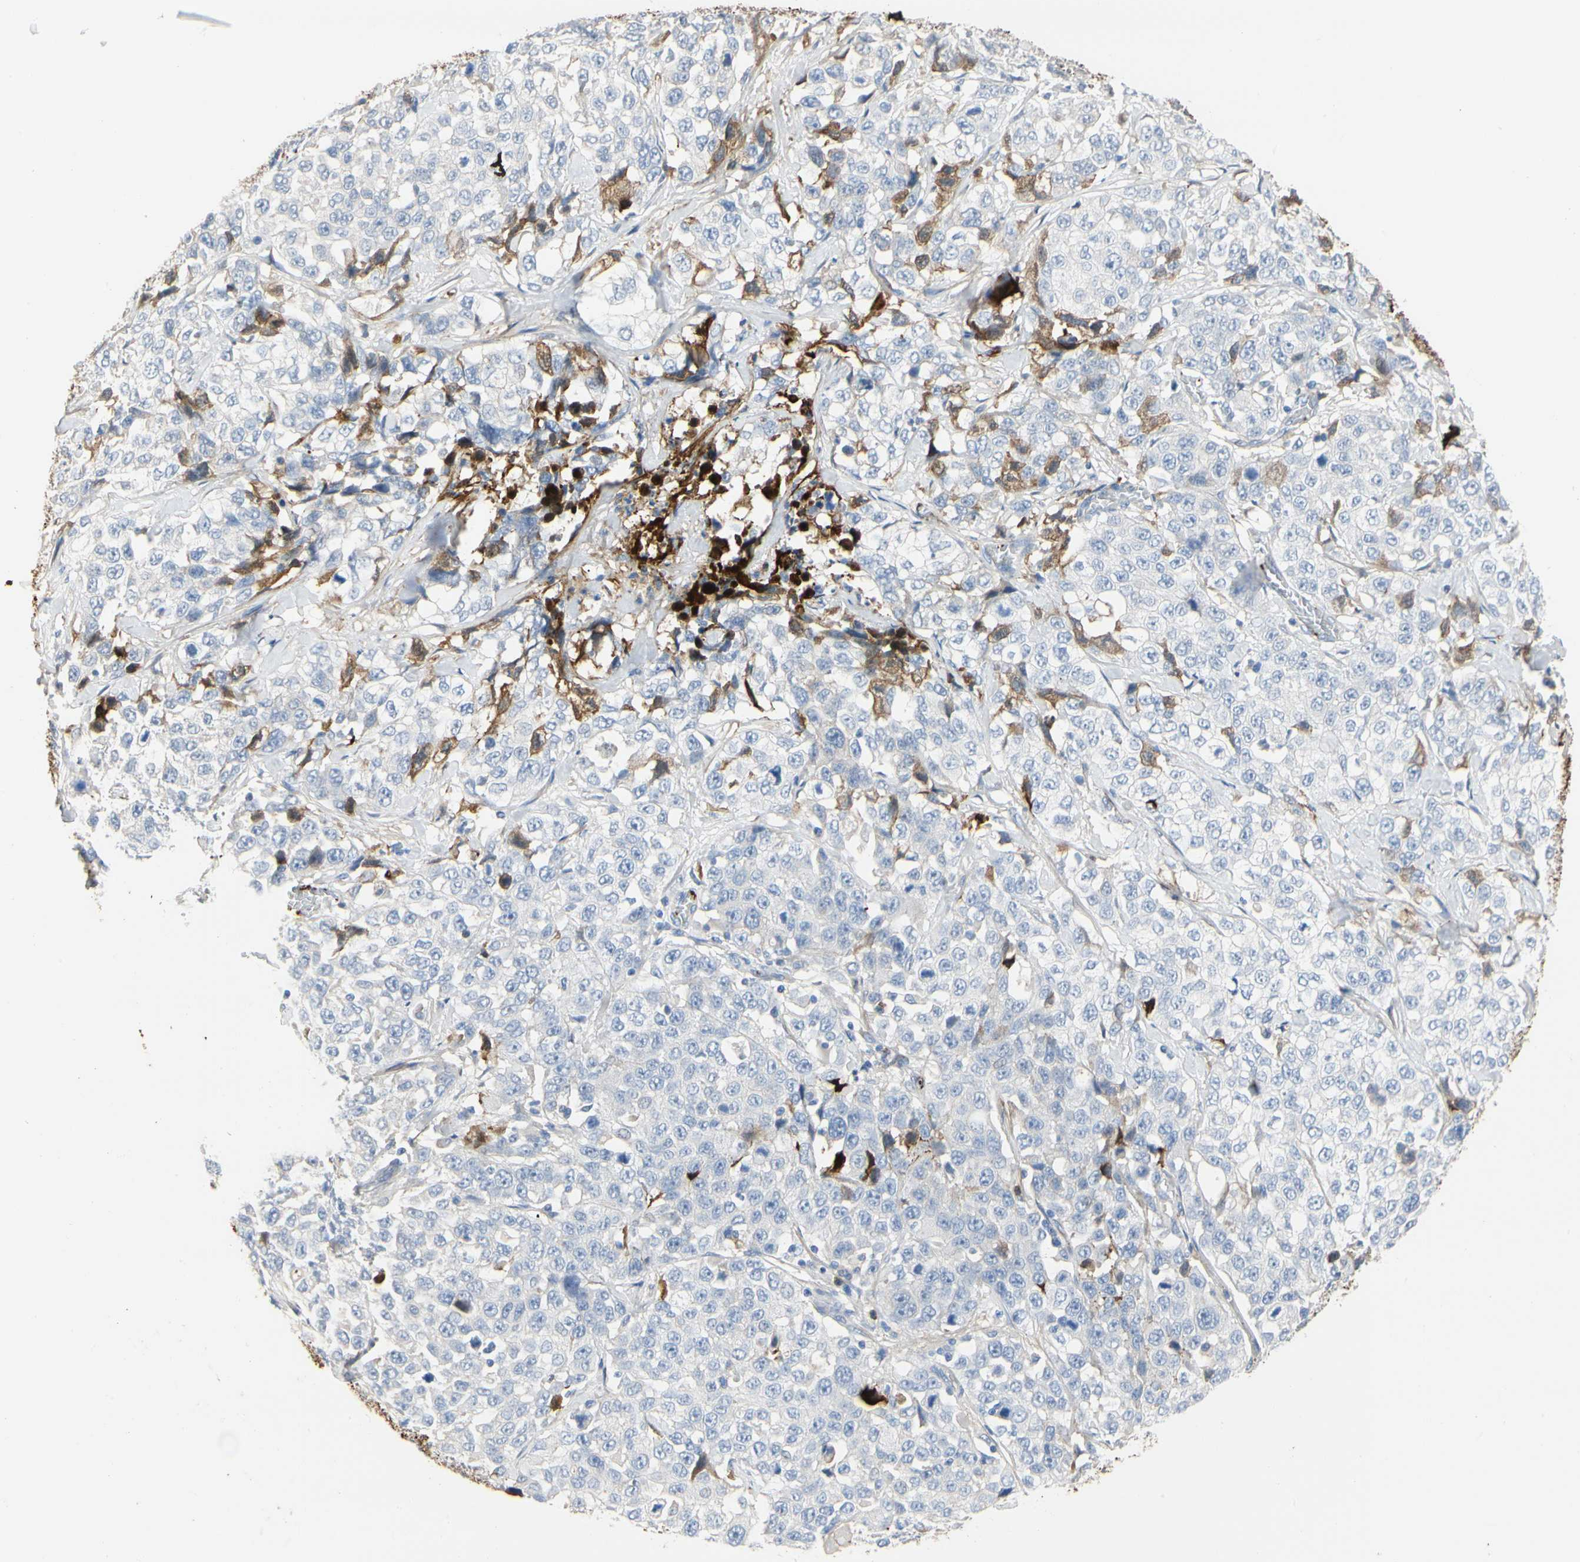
{"staining": {"intensity": "negative", "quantity": "none", "location": "none"}, "tissue": "stomach cancer", "cell_type": "Tumor cells", "image_type": "cancer", "snomed": [{"axis": "morphology", "description": "Normal tissue, NOS"}, {"axis": "morphology", "description": "Adenocarcinoma, NOS"}, {"axis": "topography", "description": "Stomach"}], "caption": "Tumor cells are negative for protein expression in human stomach adenocarcinoma. (IHC, brightfield microscopy, high magnification).", "gene": "FGB", "patient": {"sex": "male", "age": 48}}